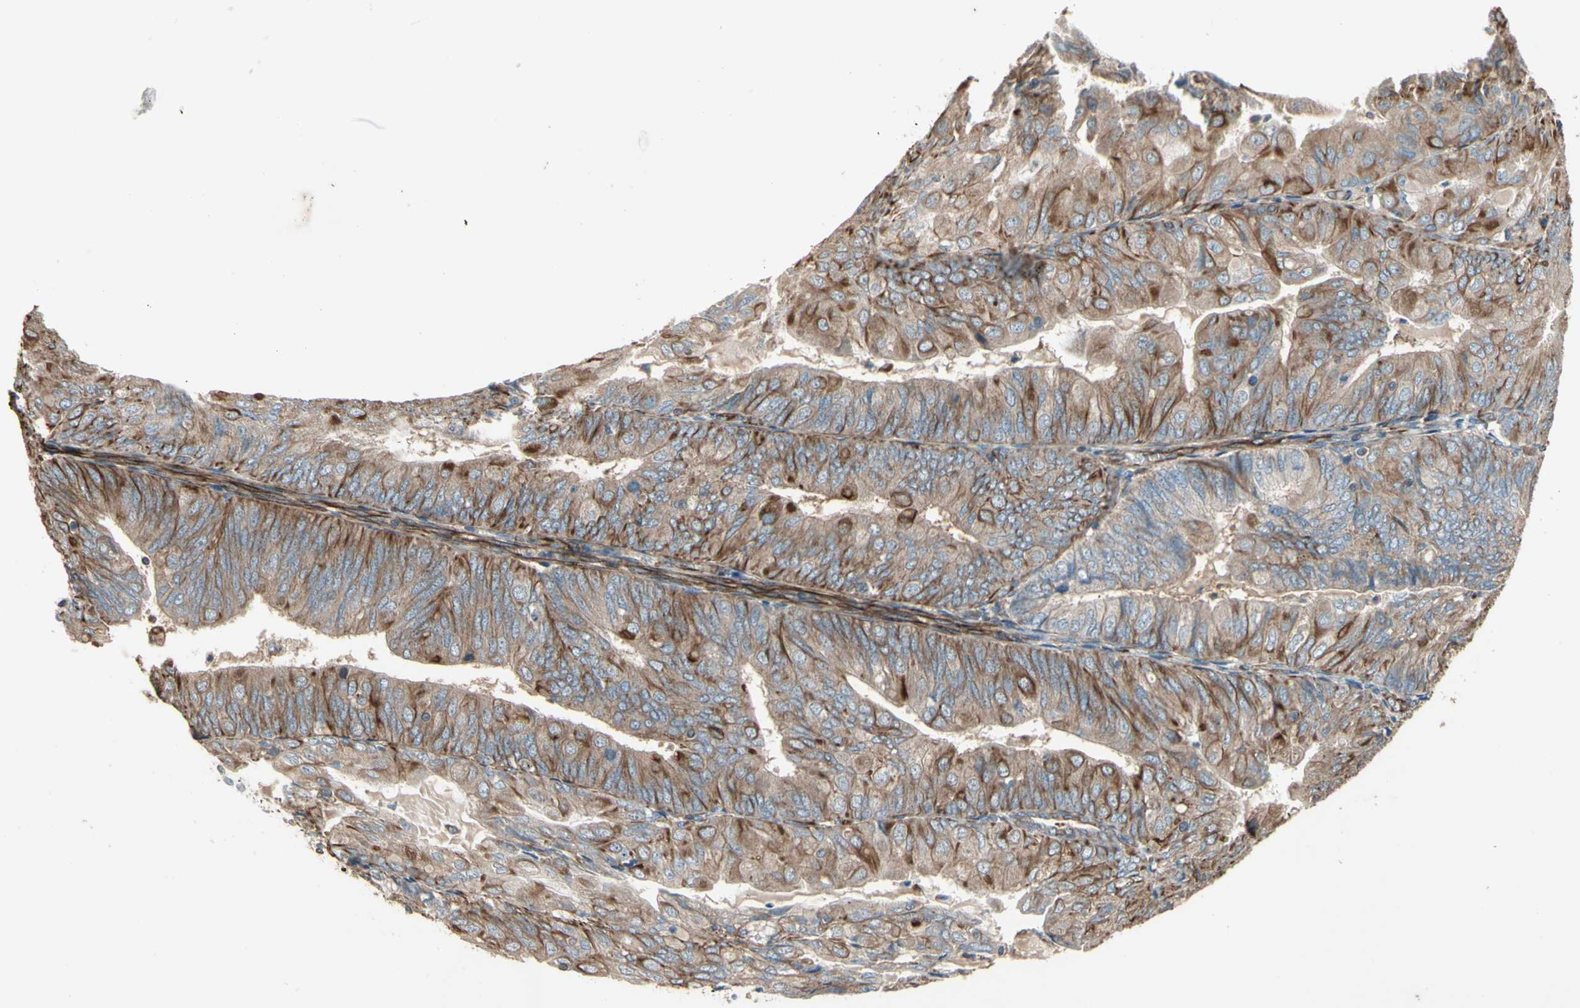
{"staining": {"intensity": "moderate", "quantity": "25%-75%", "location": "cytoplasmic/membranous"}, "tissue": "endometrial cancer", "cell_type": "Tumor cells", "image_type": "cancer", "snomed": [{"axis": "morphology", "description": "Adenocarcinoma, NOS"}, {"axis": "topography", "description": "Endometrium"}], "caption": "Protein expression analysis of endometrial adenocarcinoma displays moderate cytoplasmic/membranous staining in about 25%-75% of tumor cells.", "gene": "TRAF2", "patient": {"sex": "female", "age": 81}}